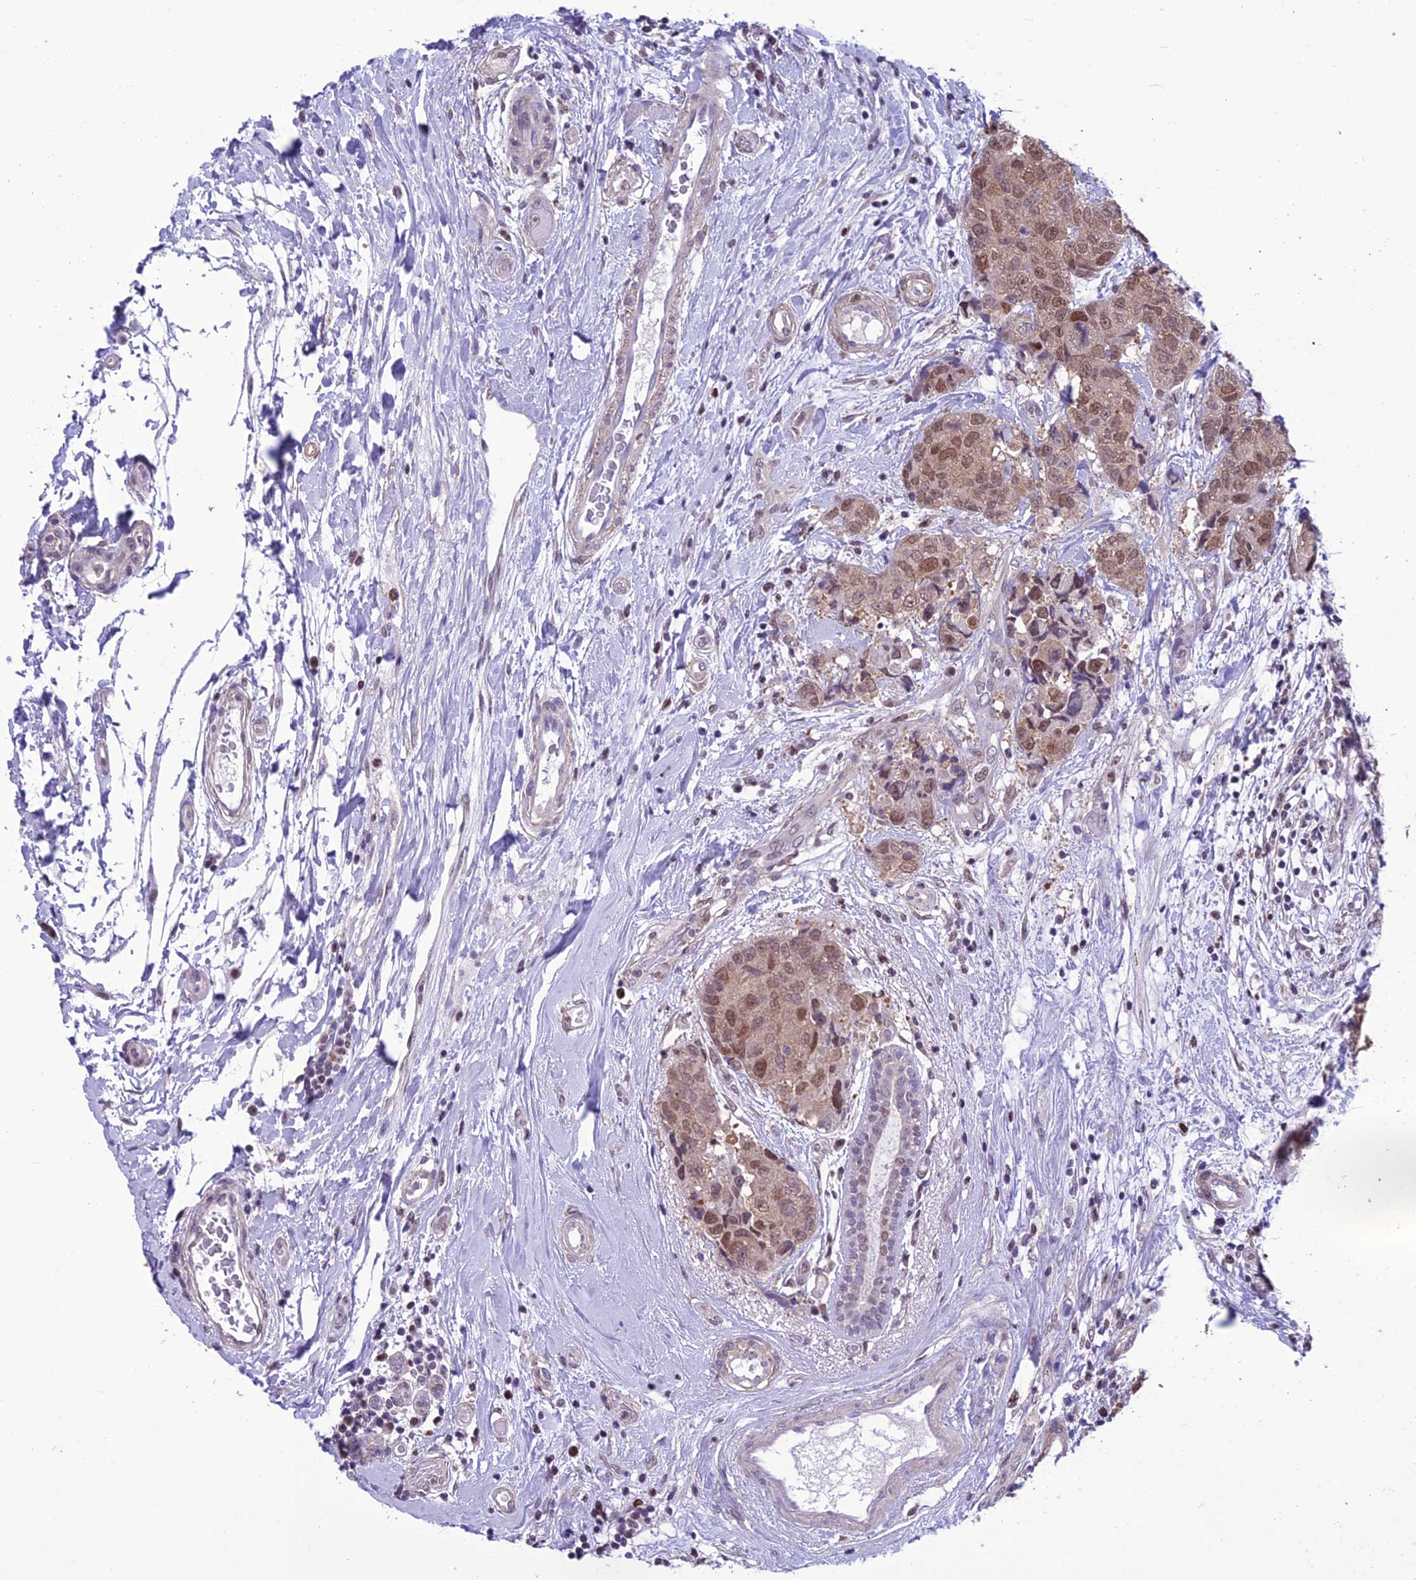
{"staining": {"intensity": "moderate", "quantity": ">75%", "location": "nuclear"}, "tissue": "breast cancer", "cell_type": "Tumor cells", "image_type": "cancer", "snomed": [{"axis": "morphology", "description": "Duct carcinoma"}, {"axis": "topography", "description": "Breast"}], "caption": "DAB immunohistochemical staining of breast intraductal carcinoma shows moderate nuclear protein staining in about >75% of tumor cells.", "gene": "MIS12", "patient": {"sex": "female", "age": 62}}